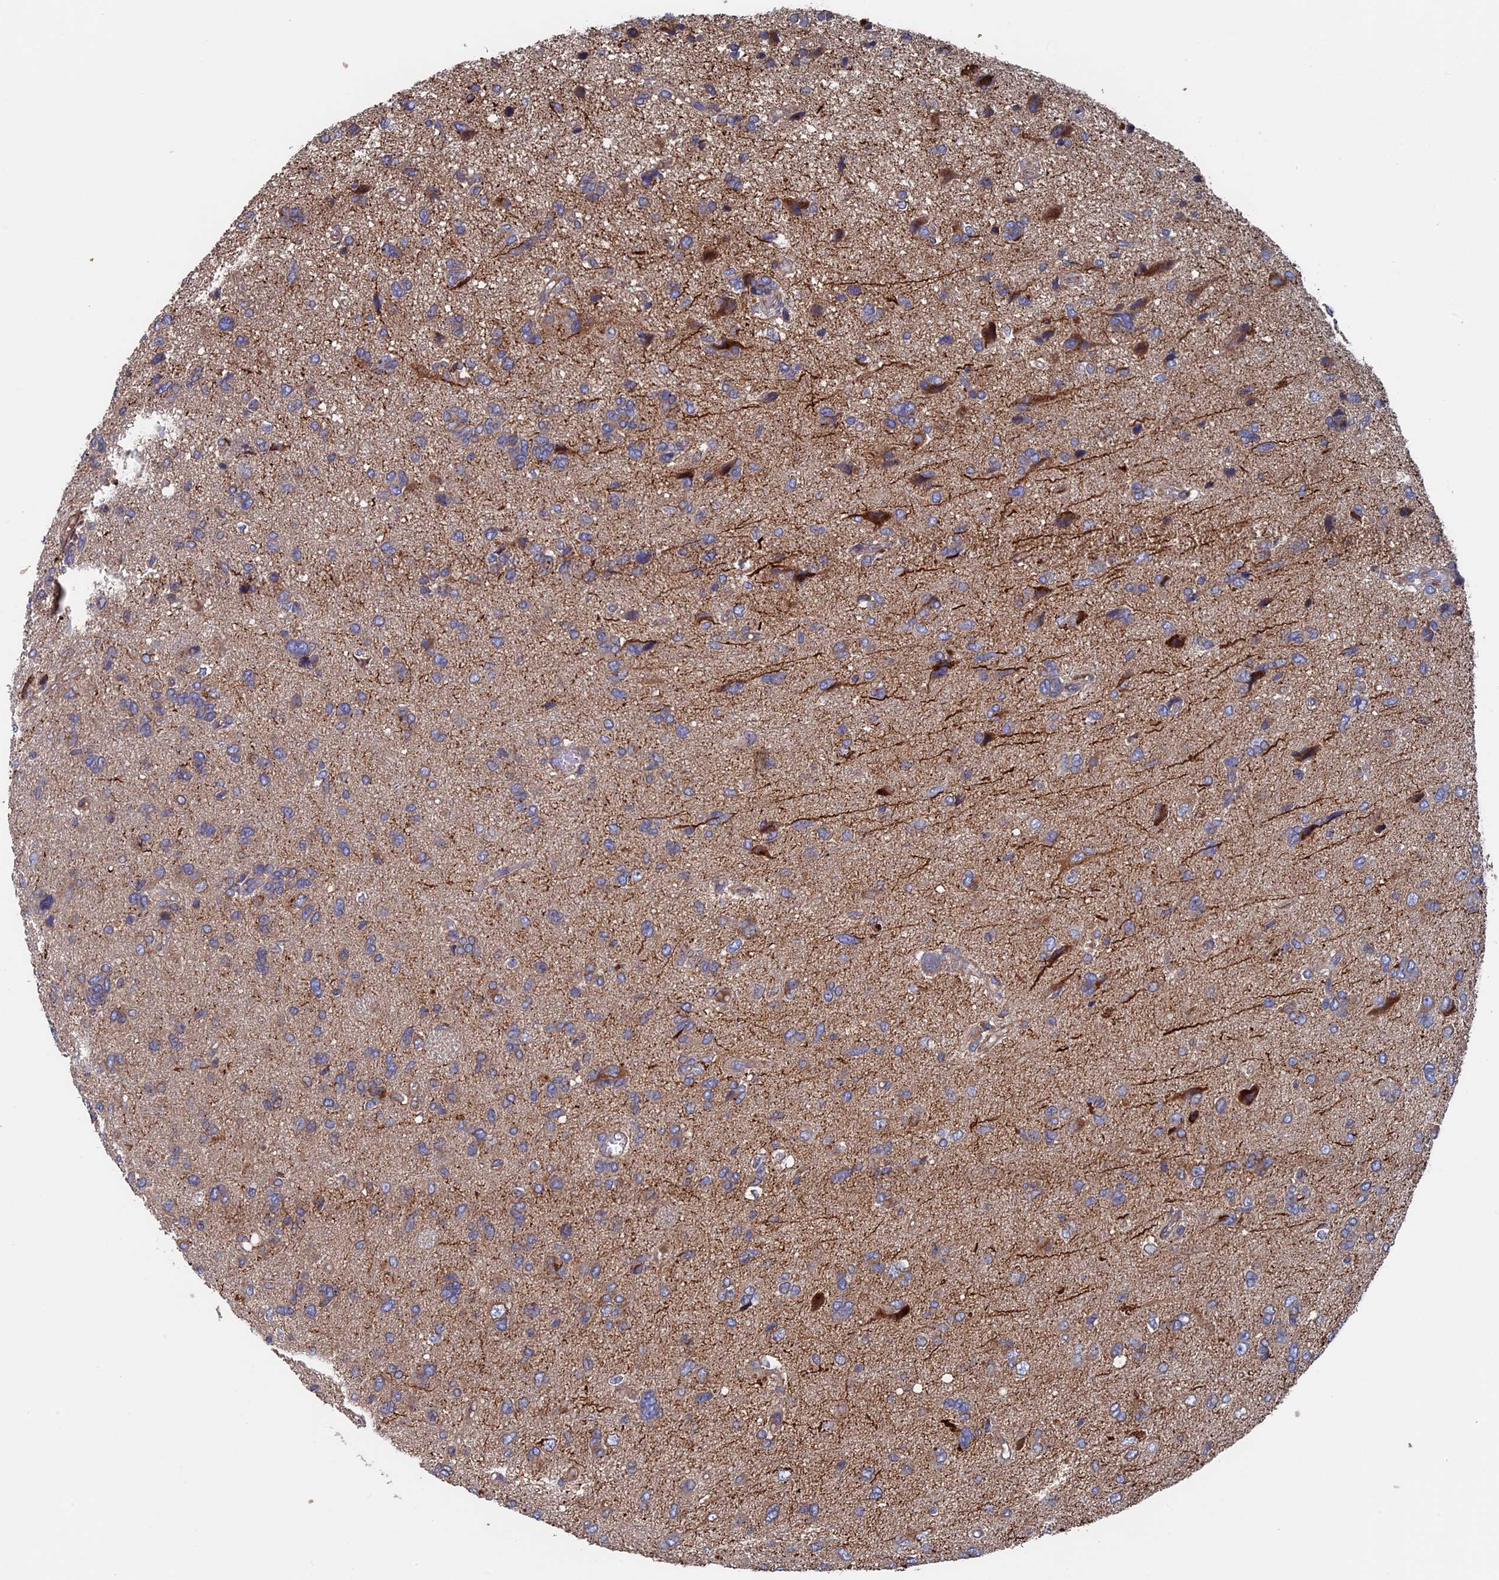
{"staining": {"intensity": "weak", "quantity": "<25%", "location": "cytoplasmic/membranous"}, "tissue": "glioma", "cell_type": "Tumor cells", "image_type": "cancer", "snomed": [{"axis": "morphology", "description": "Glioma, malignant, High grade"}, {"axis": "topography", "description": "Brain"}], "caption": "The micrograph reveals no significant positivity in tumor cells of glioma.", "gene": "DNAJC3", "patient": {"sex": "female", "age": 59}}